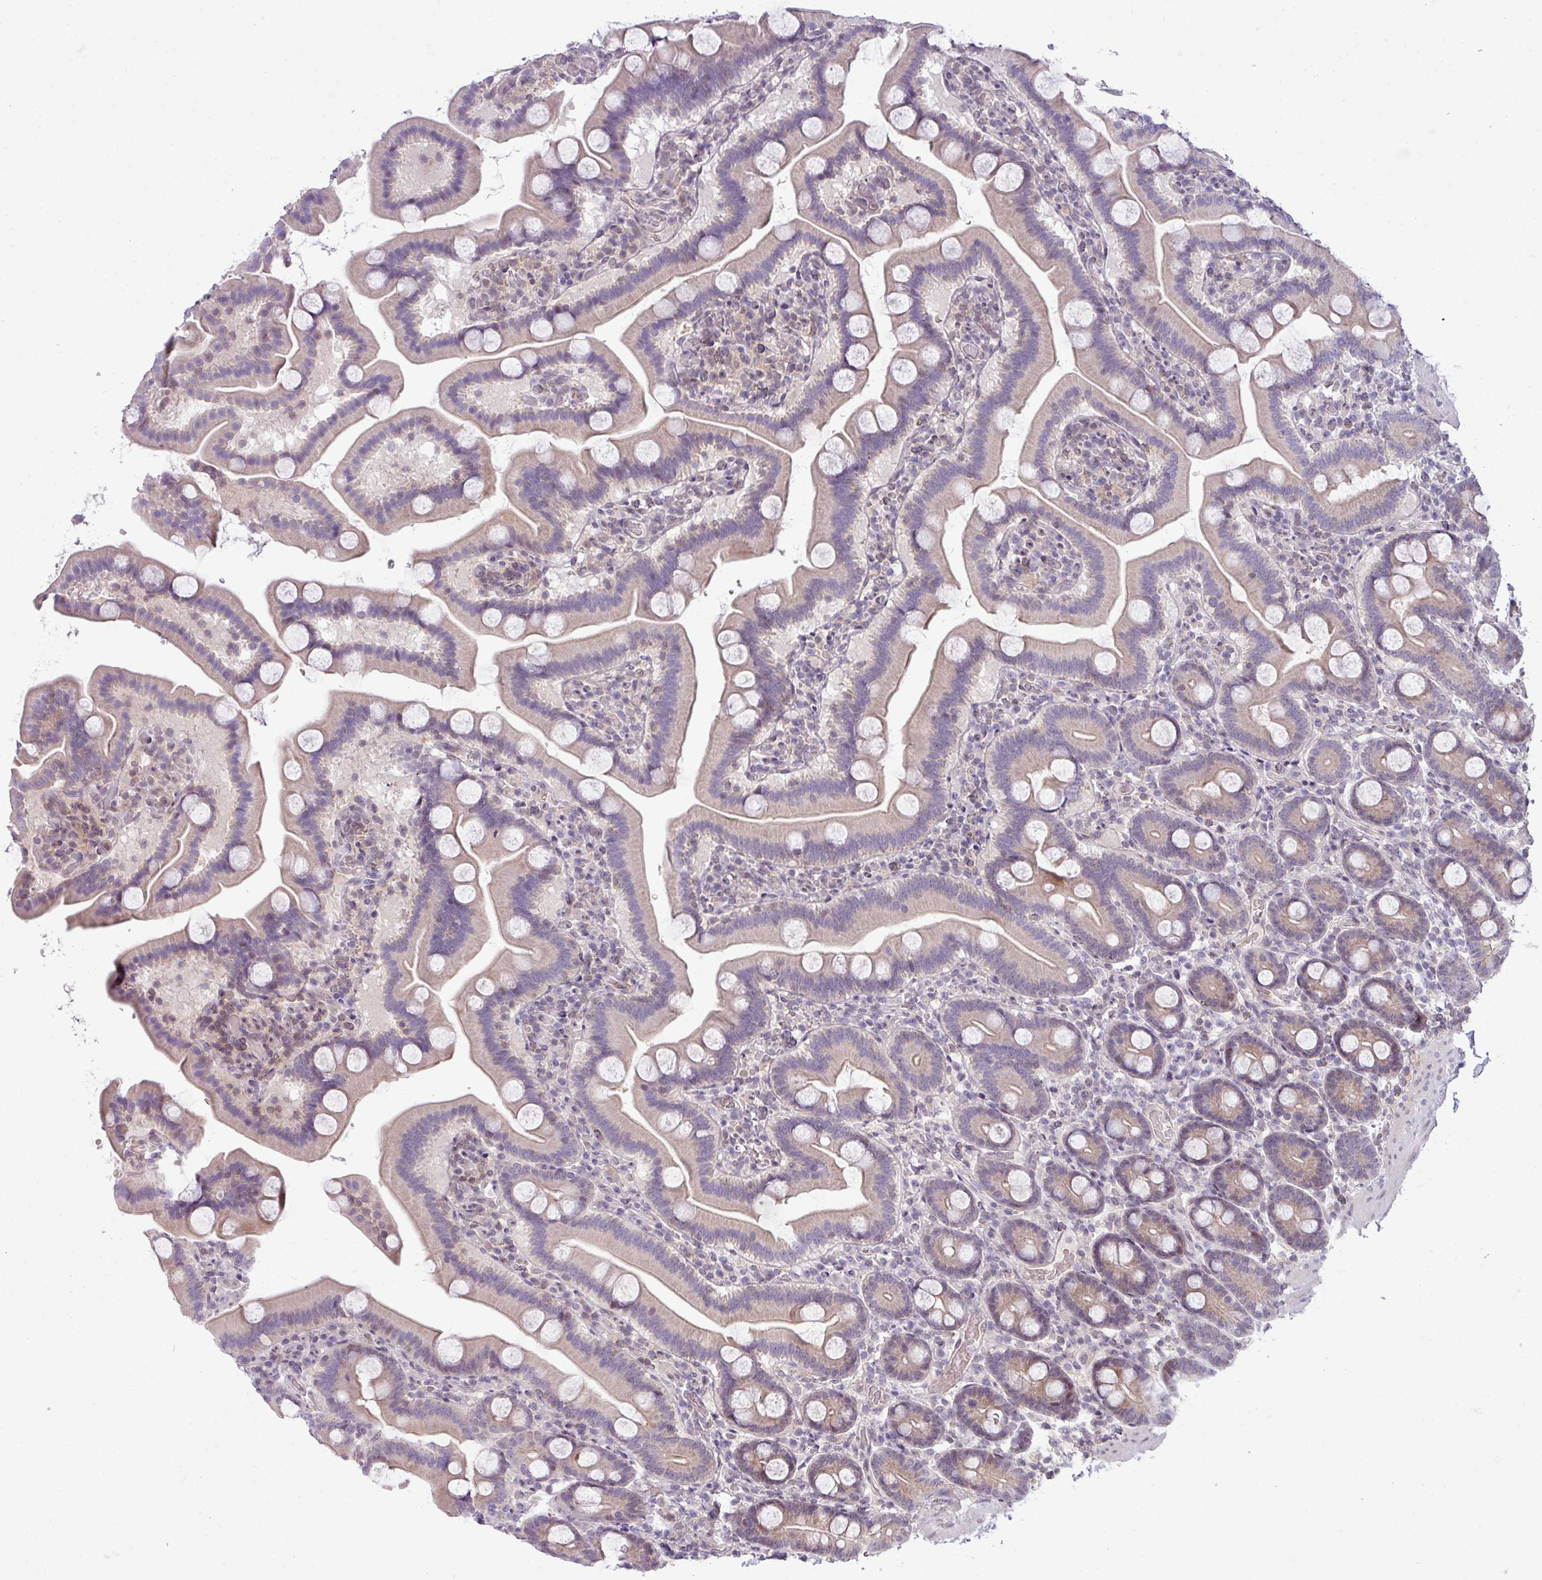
{"staining": {"intensity": "weak", "quantity": "25%-75%", "location": "cytoplasmic/membranous"}, "tissue": "duodenum", "cell_type": "Glandular cells", "image_type": "normal", "snomed": [{"axis": "morphology", "description": "Normal tissue, NOS"}, {"axis": "topography", "description": "Duodenum"}], "caption": "A low amount of weak cytoplasmic/membranous staining is appreciated in approximately 25%-75% of glandular cells in normal duodenum.", "gene": "STAT5A", "patient": {"sex": "male", "age": 55}}